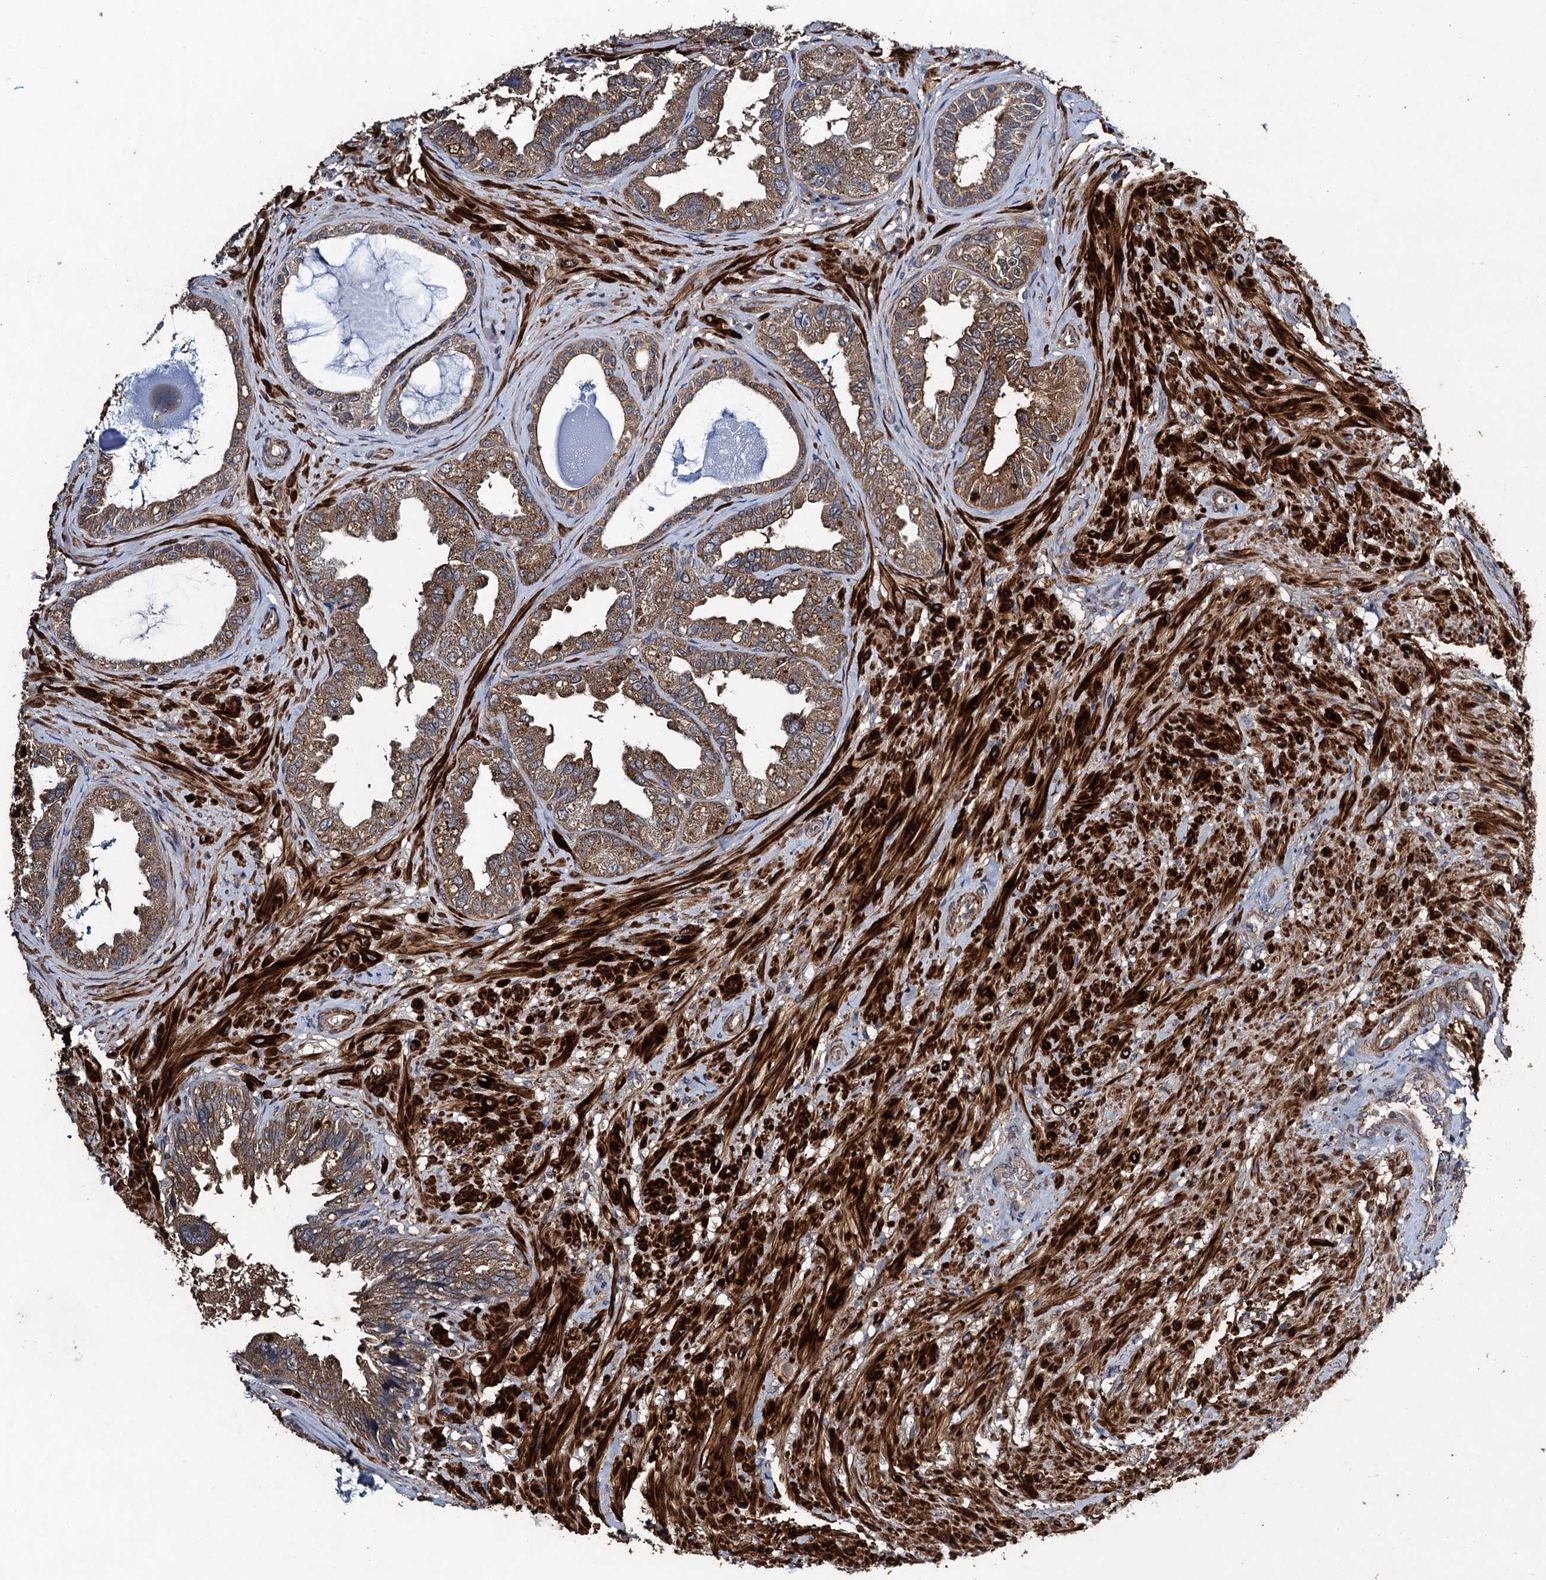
{"staining": {"intensity": "moderate", "quantity": ">75%", "location": "cytoplasmic/membranous"}, "tissue": "seminal vesicle", "cell_type": "Glandular cells", "image_type": "normal", "snomed": [{"axis": "morphology", "description": "Normal tissue, NOS"}, {"axis": "topography", "description": "Seminal veicle"}, {"axis": "topography", "description": "Peripheral nerve tissue"}], "caption": "A micrograph showing moderate cytoplasmic/membranous staining in about >75% of glandular cells in normal seminal vesicle, as visualized by brown immunohistochemical staining.", "gene": "CNTN5", "patient": {"sex": "male", "age": 63}}